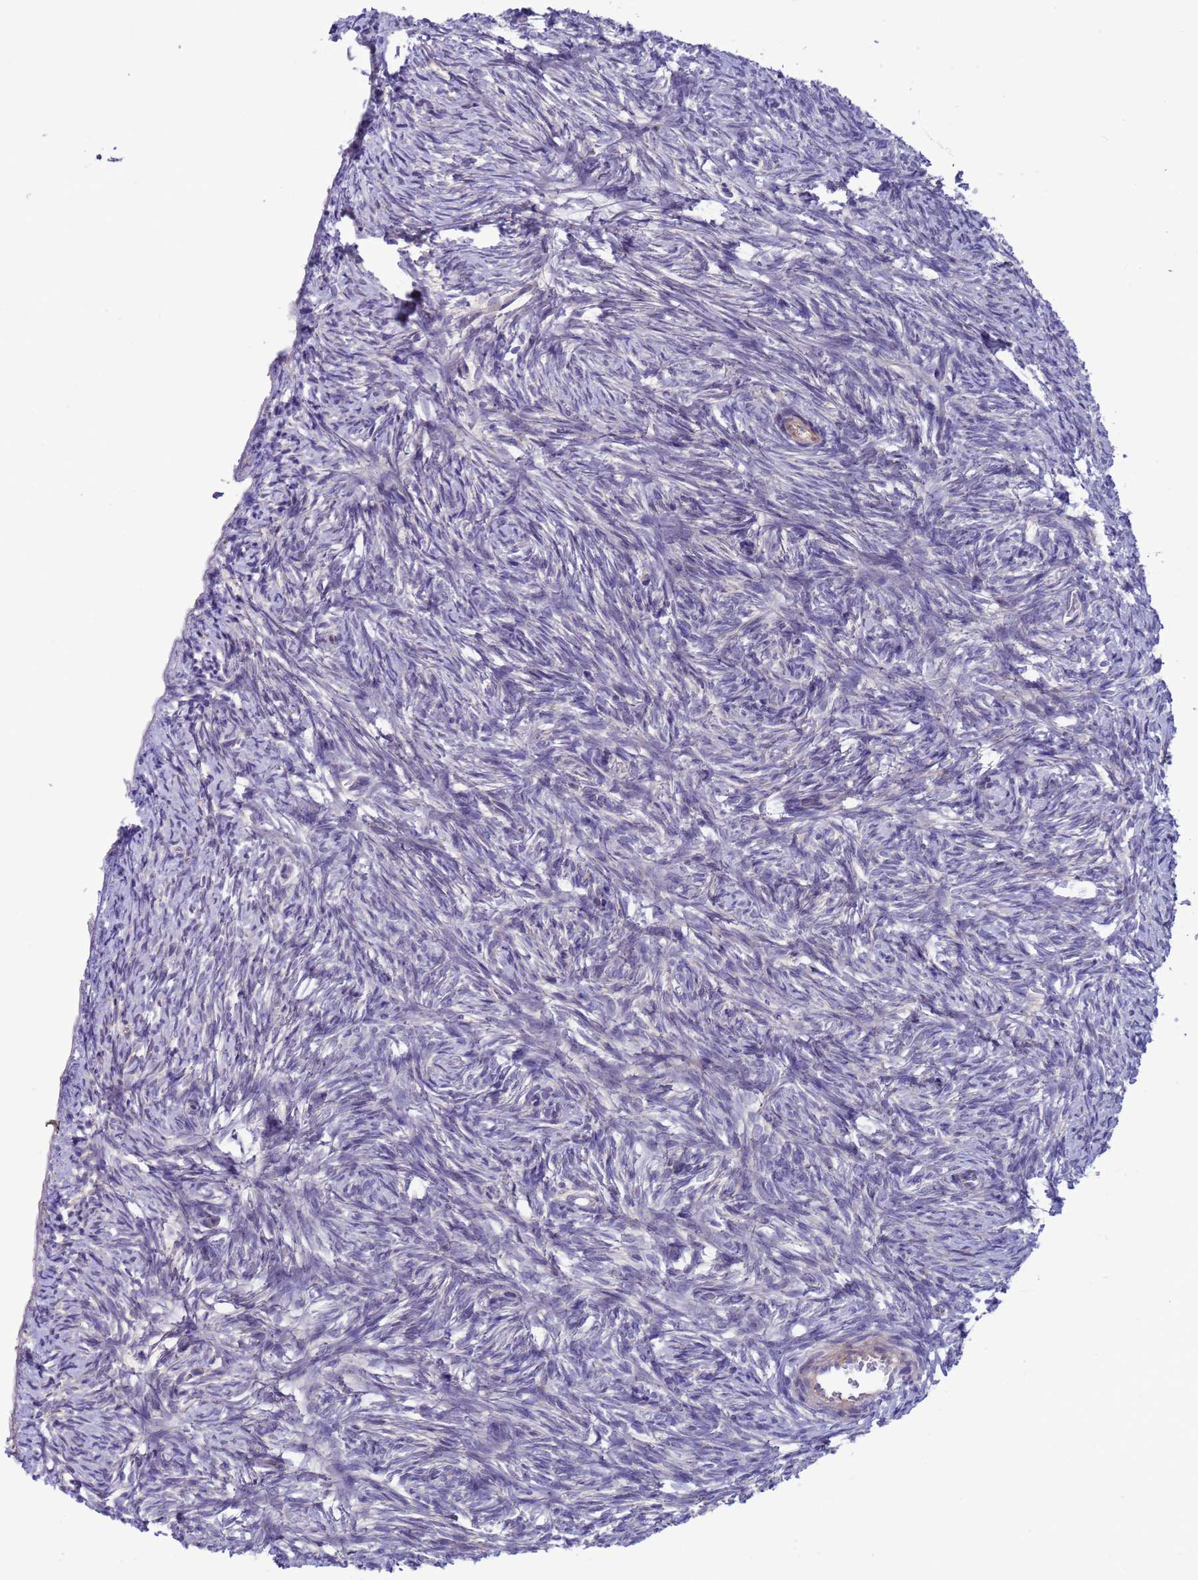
{"staining": {"intensity": "negative", "quantity": "none", "location": "none"}, "tissue": "ovary", "cell_type": "Ovarian stroma cells", "image_type": "normal", "snomed": [{"axis": "morphology", "description": "Normal tissue, NOS"}, {"axis": "topography", "description": "Ovary"}], "caption": "IHC photomicrograph of normal ovary: ovary stained with DAB displays no significant protein expression in ovarian stroma cells. The staining was performed using DAB (3,3'-diaminobenzidine) to visualize the protein expression in brown, while the nuclei were stained in blue with hematoxylin (Magnification: 20x).", "gene": "GJA10", "patient": {"sex": "female", "age": 51}}